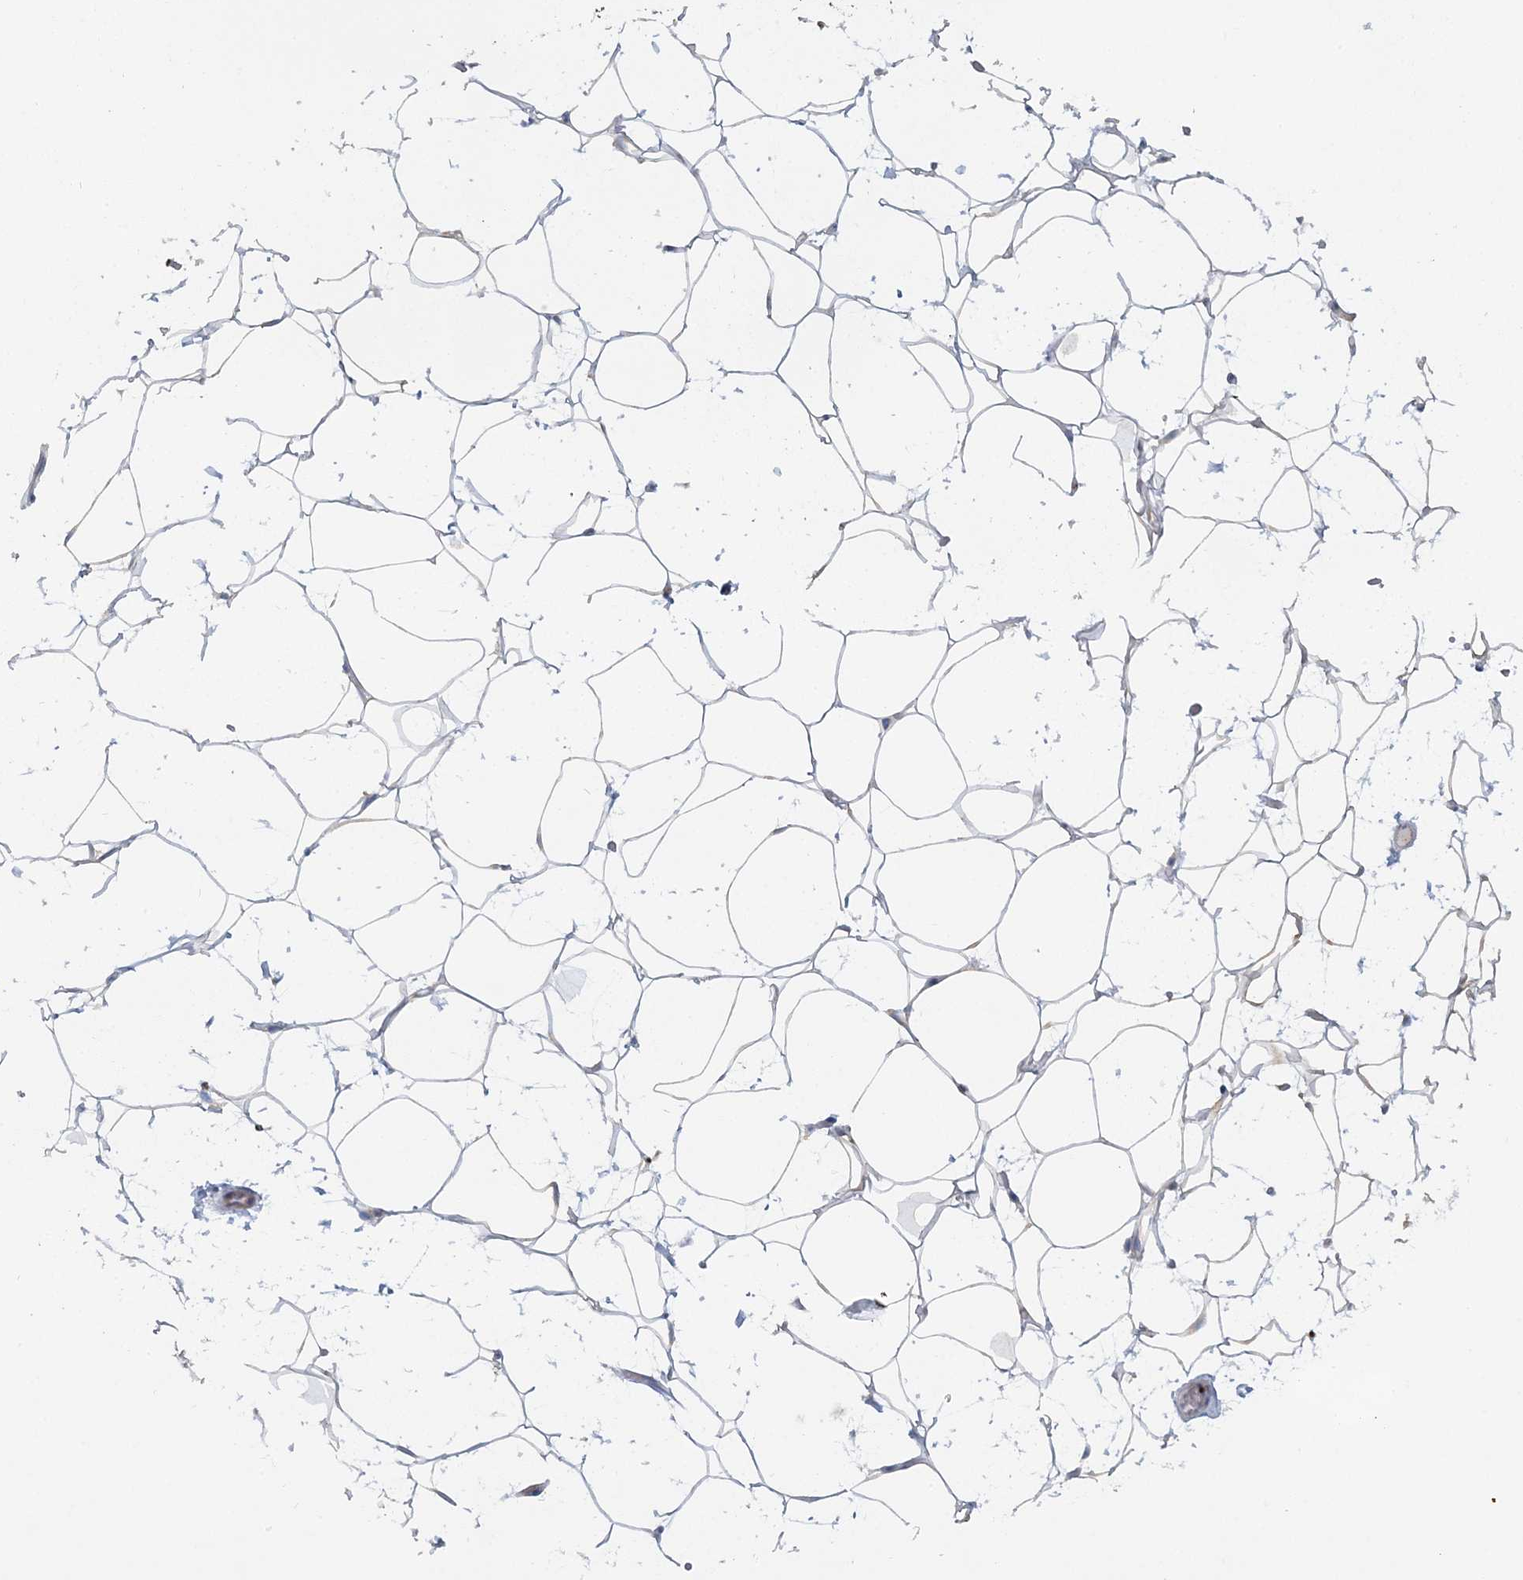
{"staining": {"intensity": "negative", "quantity": "none", "location": "none"}, "tissue": "adipose tissue", "cell_type": "Adipocytes", "image_type": "normal", "snomed": [{"axis": "morphology", "description": "Normal tissue, NOS"}, {"axis": "topography", "description": "Breast"}], "caption": "An IHC image of unremarkable adipose tissue is shown. There is no staining in adipocytes of adipose tissue.", "gene": "CUEDC2", "patient": {"sex": "female", "age": 26}}